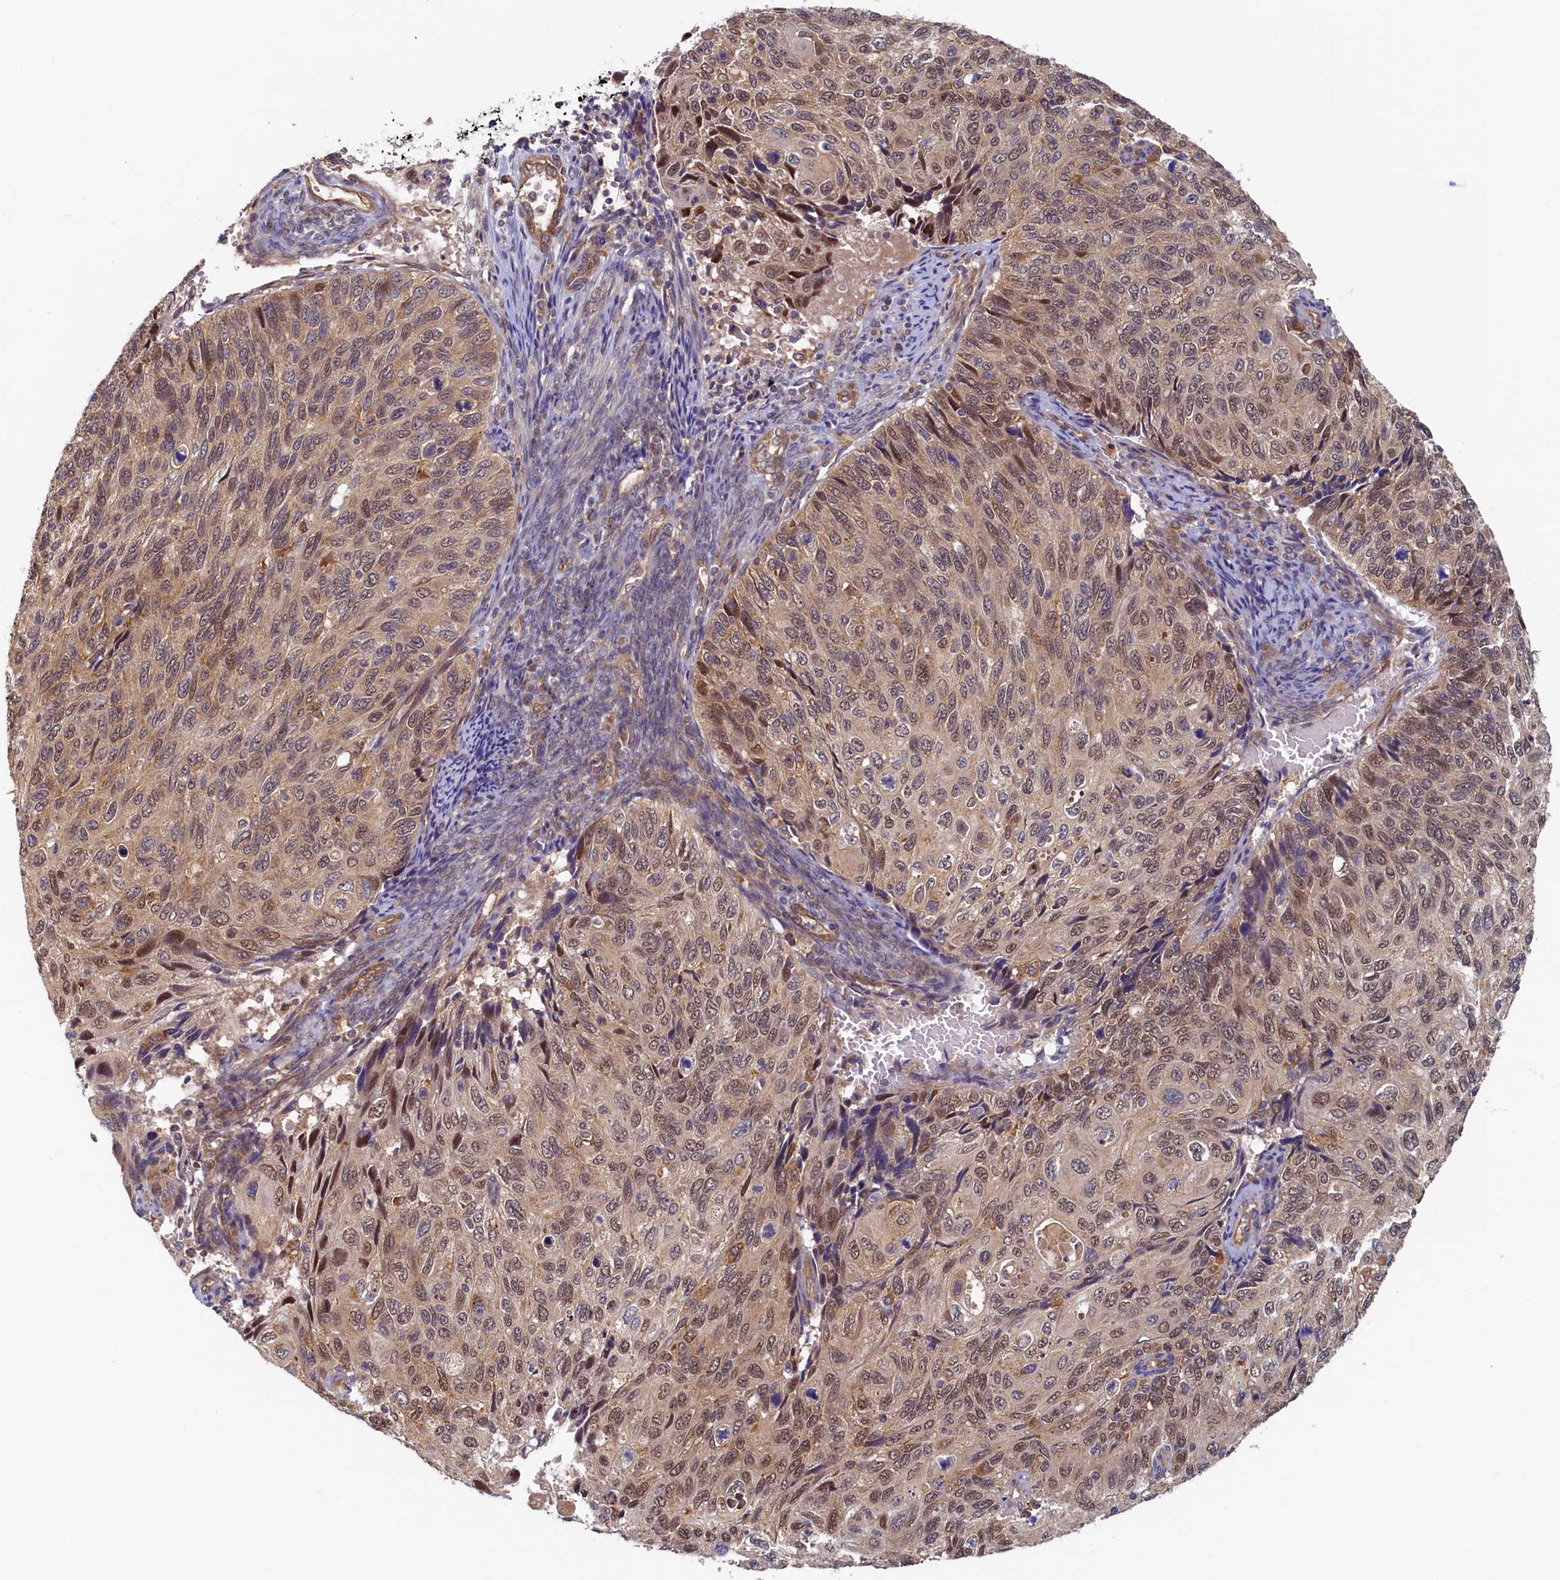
{"staining": {"intensity": "moderate", "quantity": ">75%", "location": "nuclear"}, "tissue": "cervical cancer", "cell_type": "Tumor cells", "image_type": "cancer", "snomed": [{"axis": "morphology", "description": "Squamous cell carcinoma, NOS"}, {"axis": "topography", "description": "Cervix"}], "caption": "Immunohistochemical staining of human squamous cell carcinoma (cervical) displays medium levels of moderate nuclear protein expression in approximately >75% of tumor cells.", "gene": "STX12", "patient": {"sex": "female", "age": 70}}